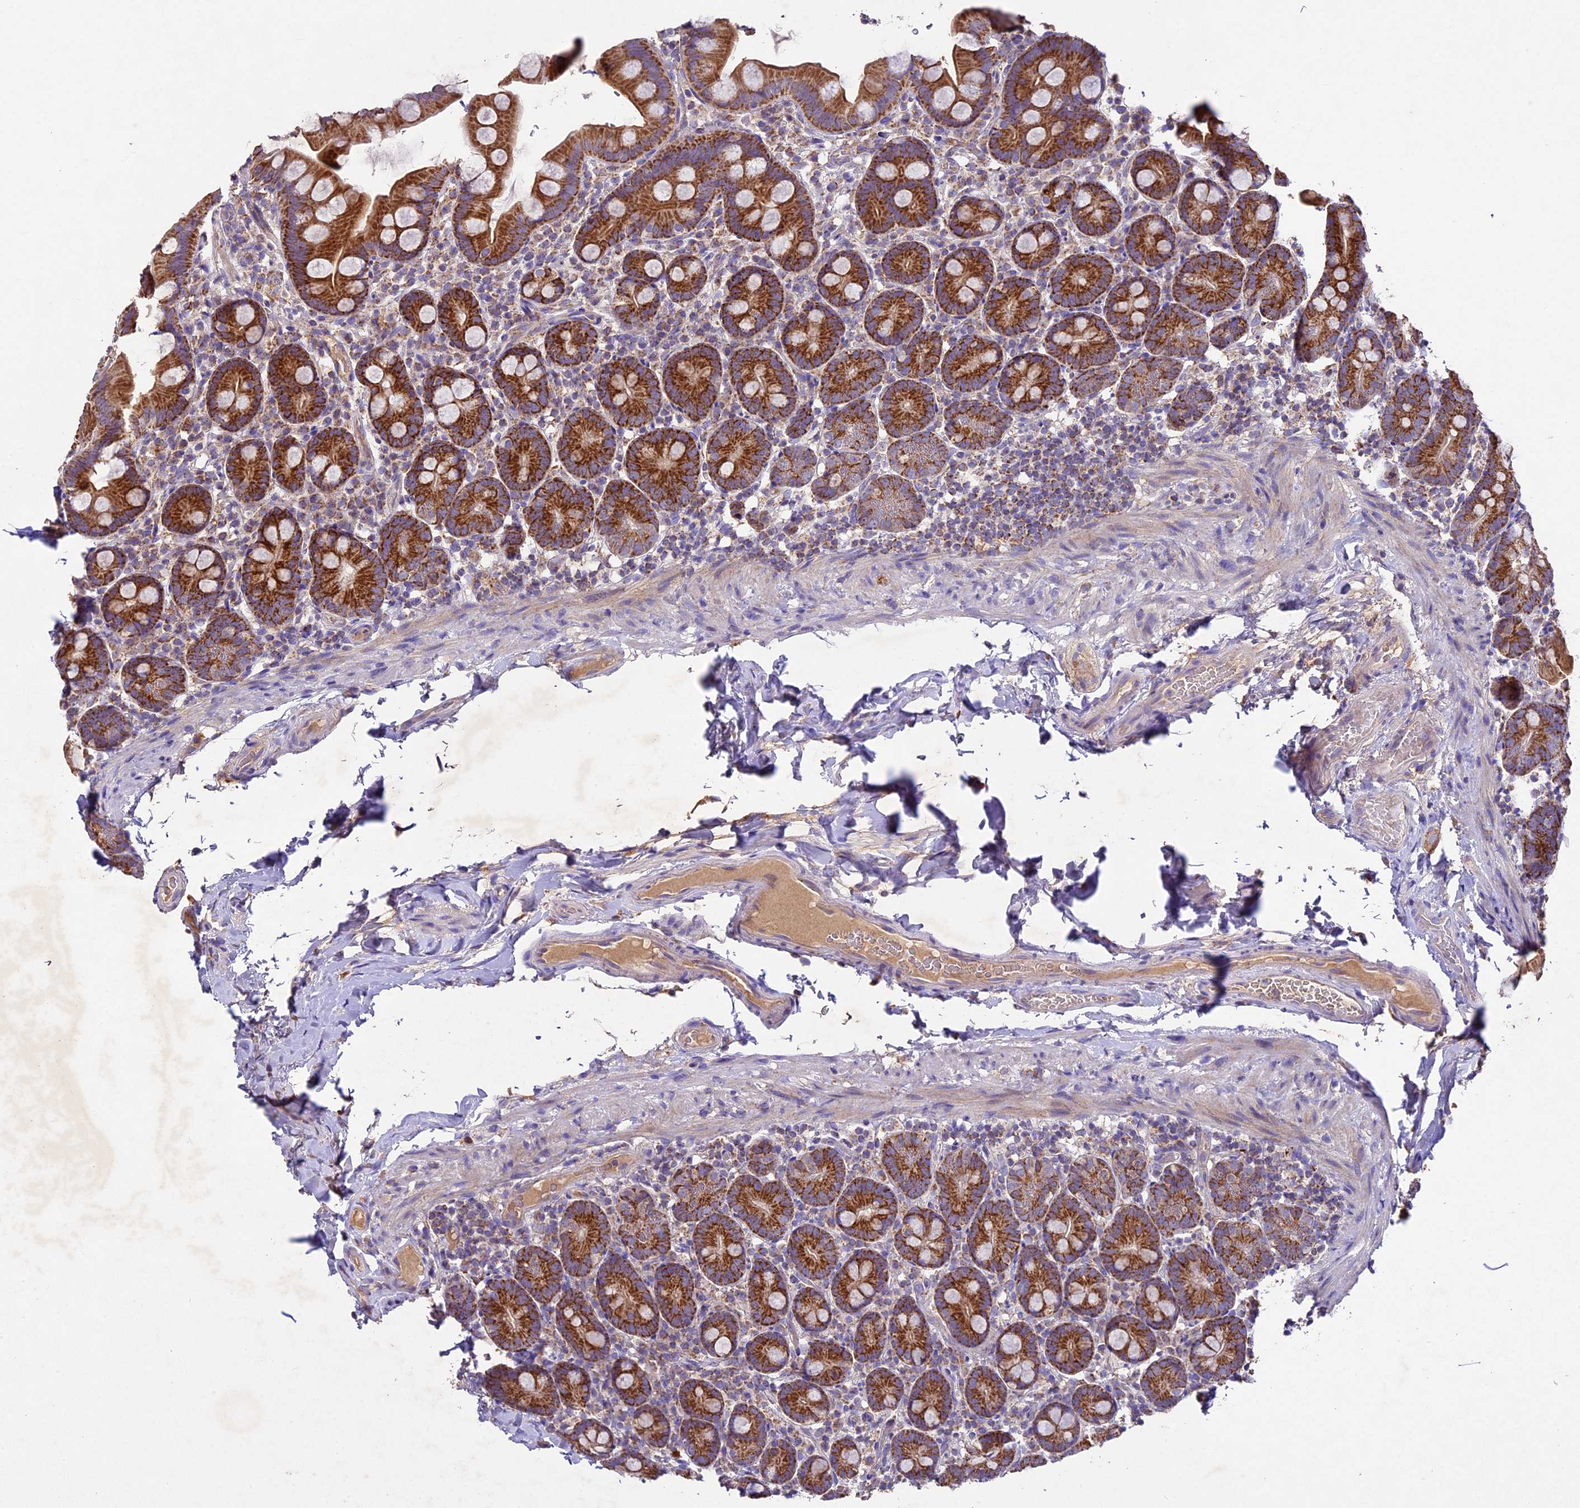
{"staining": {"intensity": "strong", "quantity": ">75%", "location": "cytoplasmic/membranous"}, "tissue": "small intestine", "cell_type": "Glandular cells", "image_type": "normal", "snomed": [{"axis": "morphology", "description": "Normal tissue, NOS"}, {"axis": "topography", "description": "Small intestine"}], "caption": "Protein expression analysis of normal human small intestine reveals strong cytoplasmic/membranous positivity in approximately >75% of glandular cells.", "gene": "PMPCB", "patient": {"sex": "female", "age": 68}}